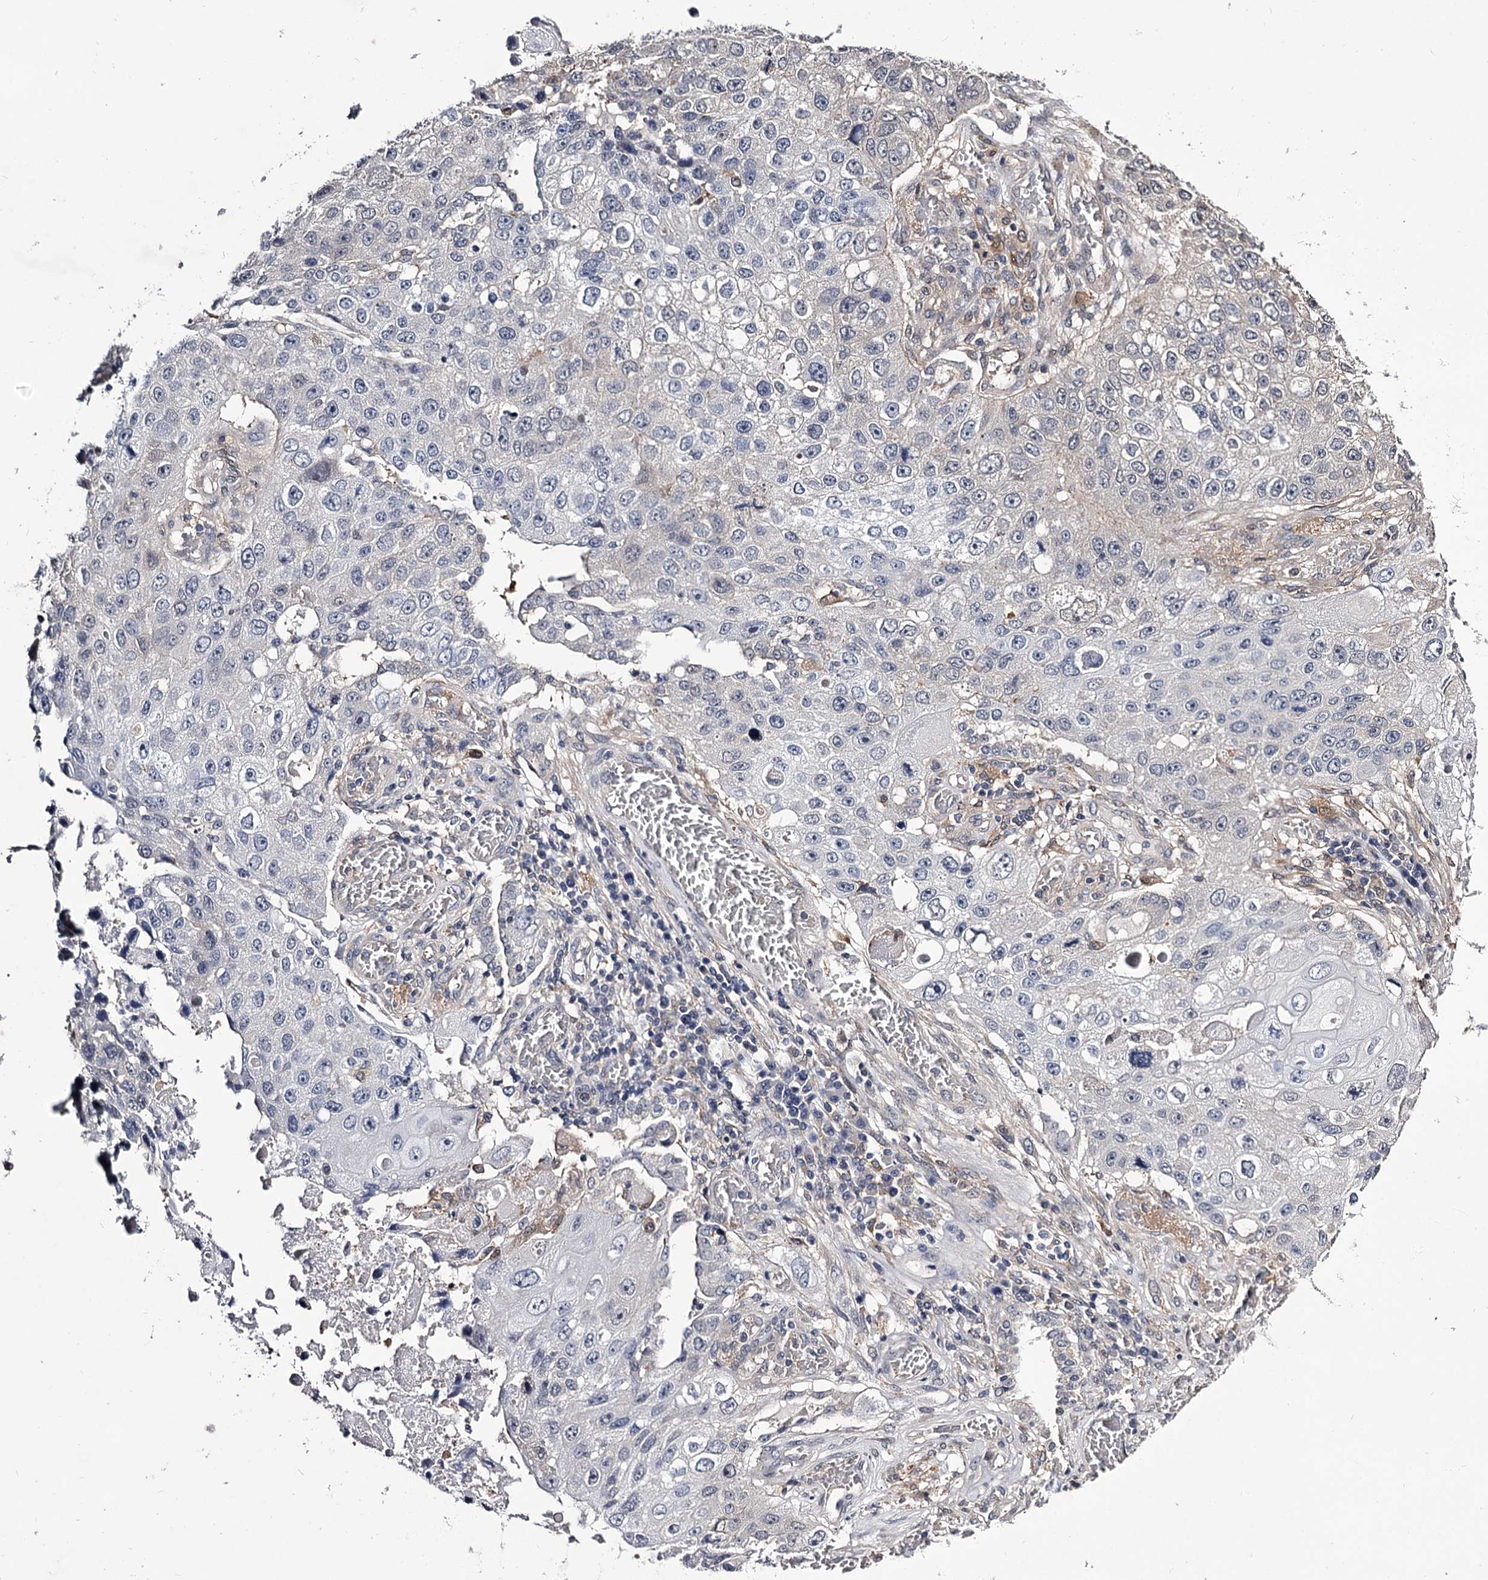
{"staining": {"intensity": "negative", "quantity": "none", "location": "none"}, "tissue": "lung cancer", "cell_type": "Tumor cells", "image_type": "cancer", "snomed": [{"axis": "morphology", "description": "Squamous cell carcinoma, NOS"}, {"axis": "topography", "description": "Lung"}], "caption": "This histopathology image is of lung cancer (squamous cell carcinoma) stained with immunohistochemistry to label a protein in brown with the nuclei are counter-stained blue. There is no expression in tumor cells.", "gene": "GSTO1", "patient": {"sex": "male", "age": 61}}